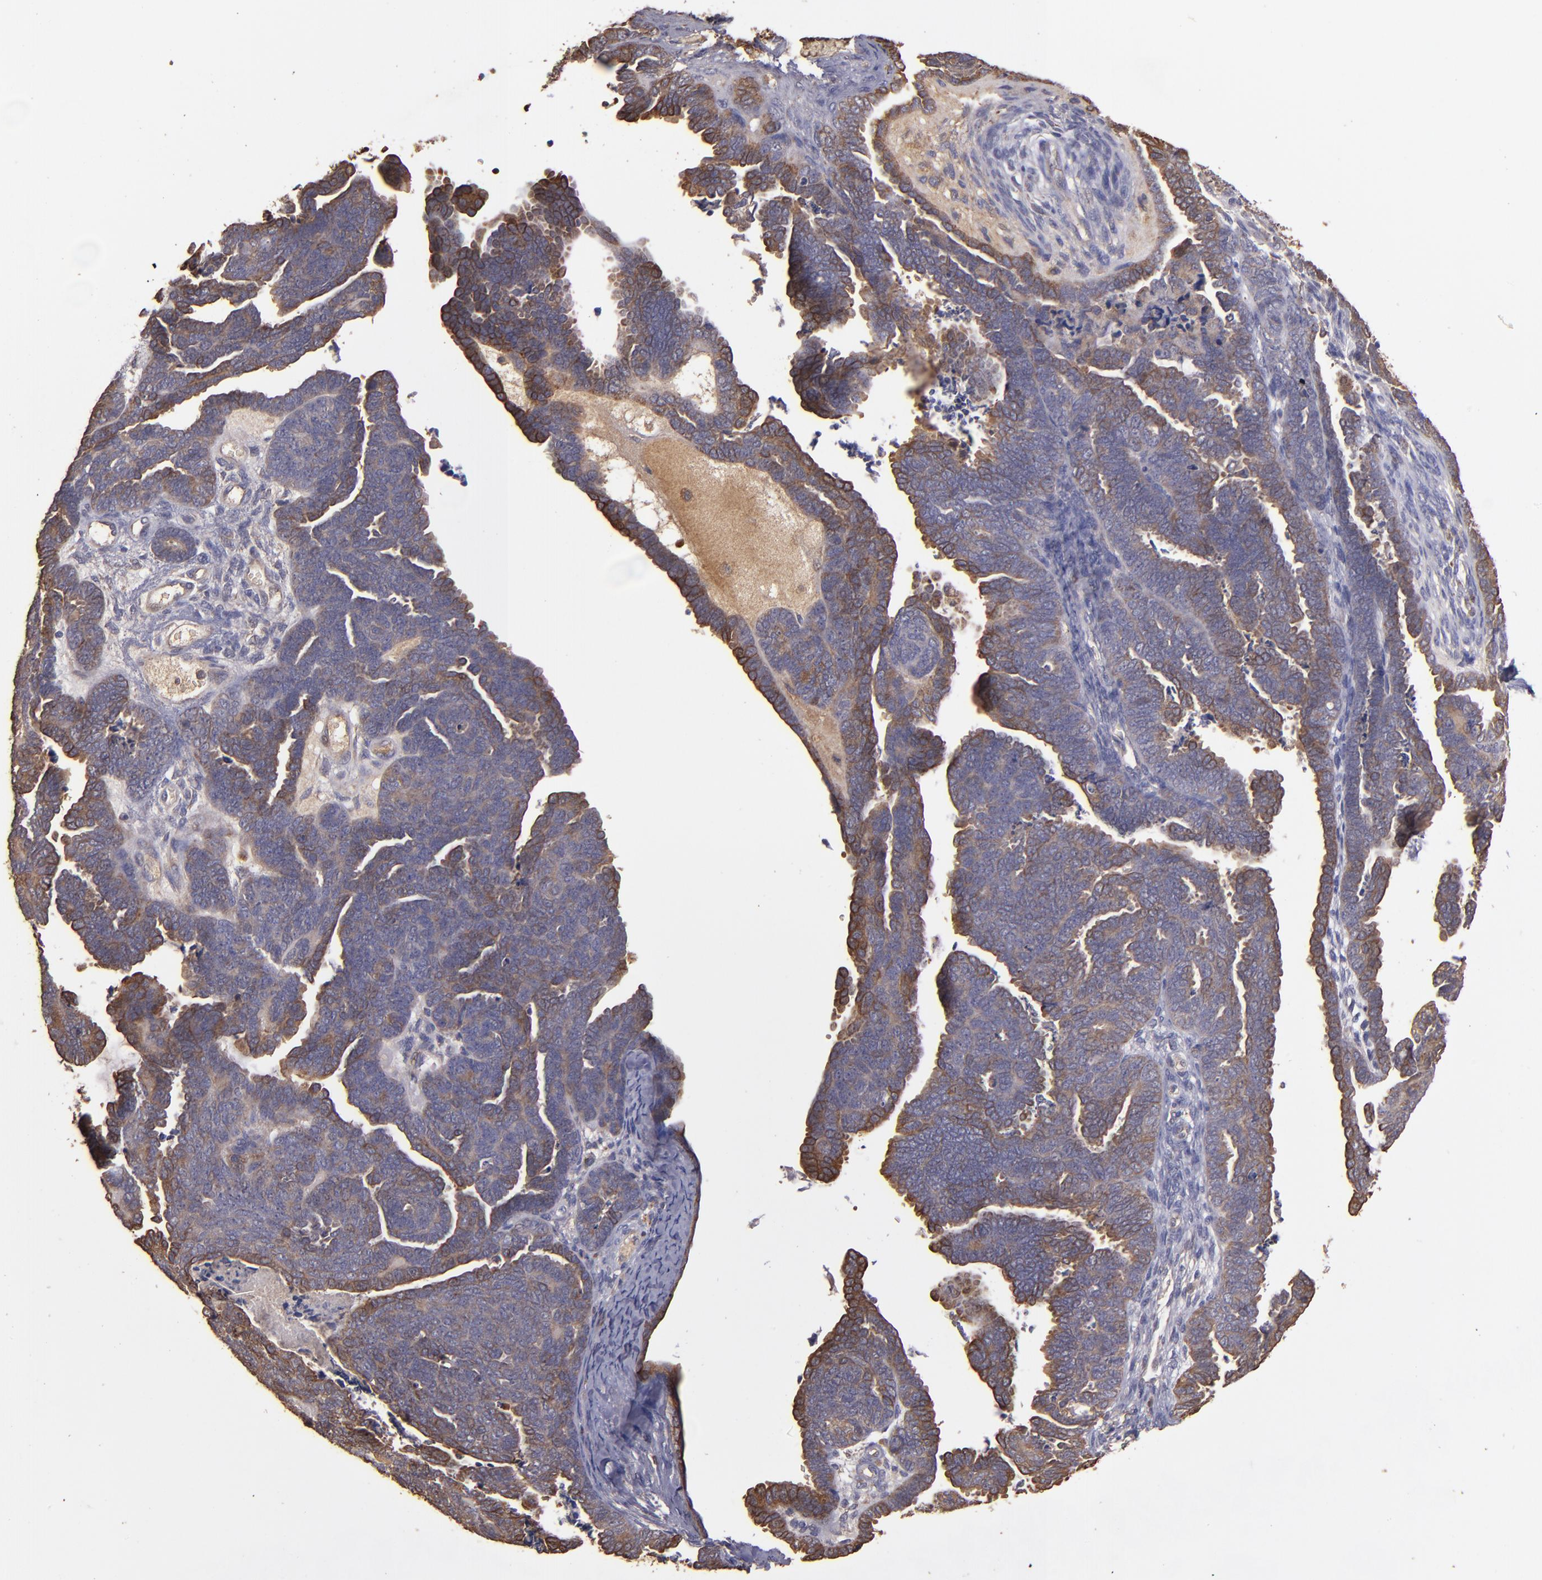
{"staining": {"intensity": "moderate", "quantity": ">75%", "location": "cytoplasmic/membranous"}, "tissue": "endometrial cancer", "cell_type": "Tumor cells", "image_type": "cancer", "snomed": [{"axis": "morphology", "description": "Neoplasm, malignant, NOS"}, {"axis": "topography", "description": "Endometrium"}], "caption": "Protein positivity by immunohistochemistry shows moderate cytoplasmic/membranous positivity in about >75% of tumor cells in endometrial cancer.", "gene": "SRRD", "patient": {"sex": "female", "age": 74}}